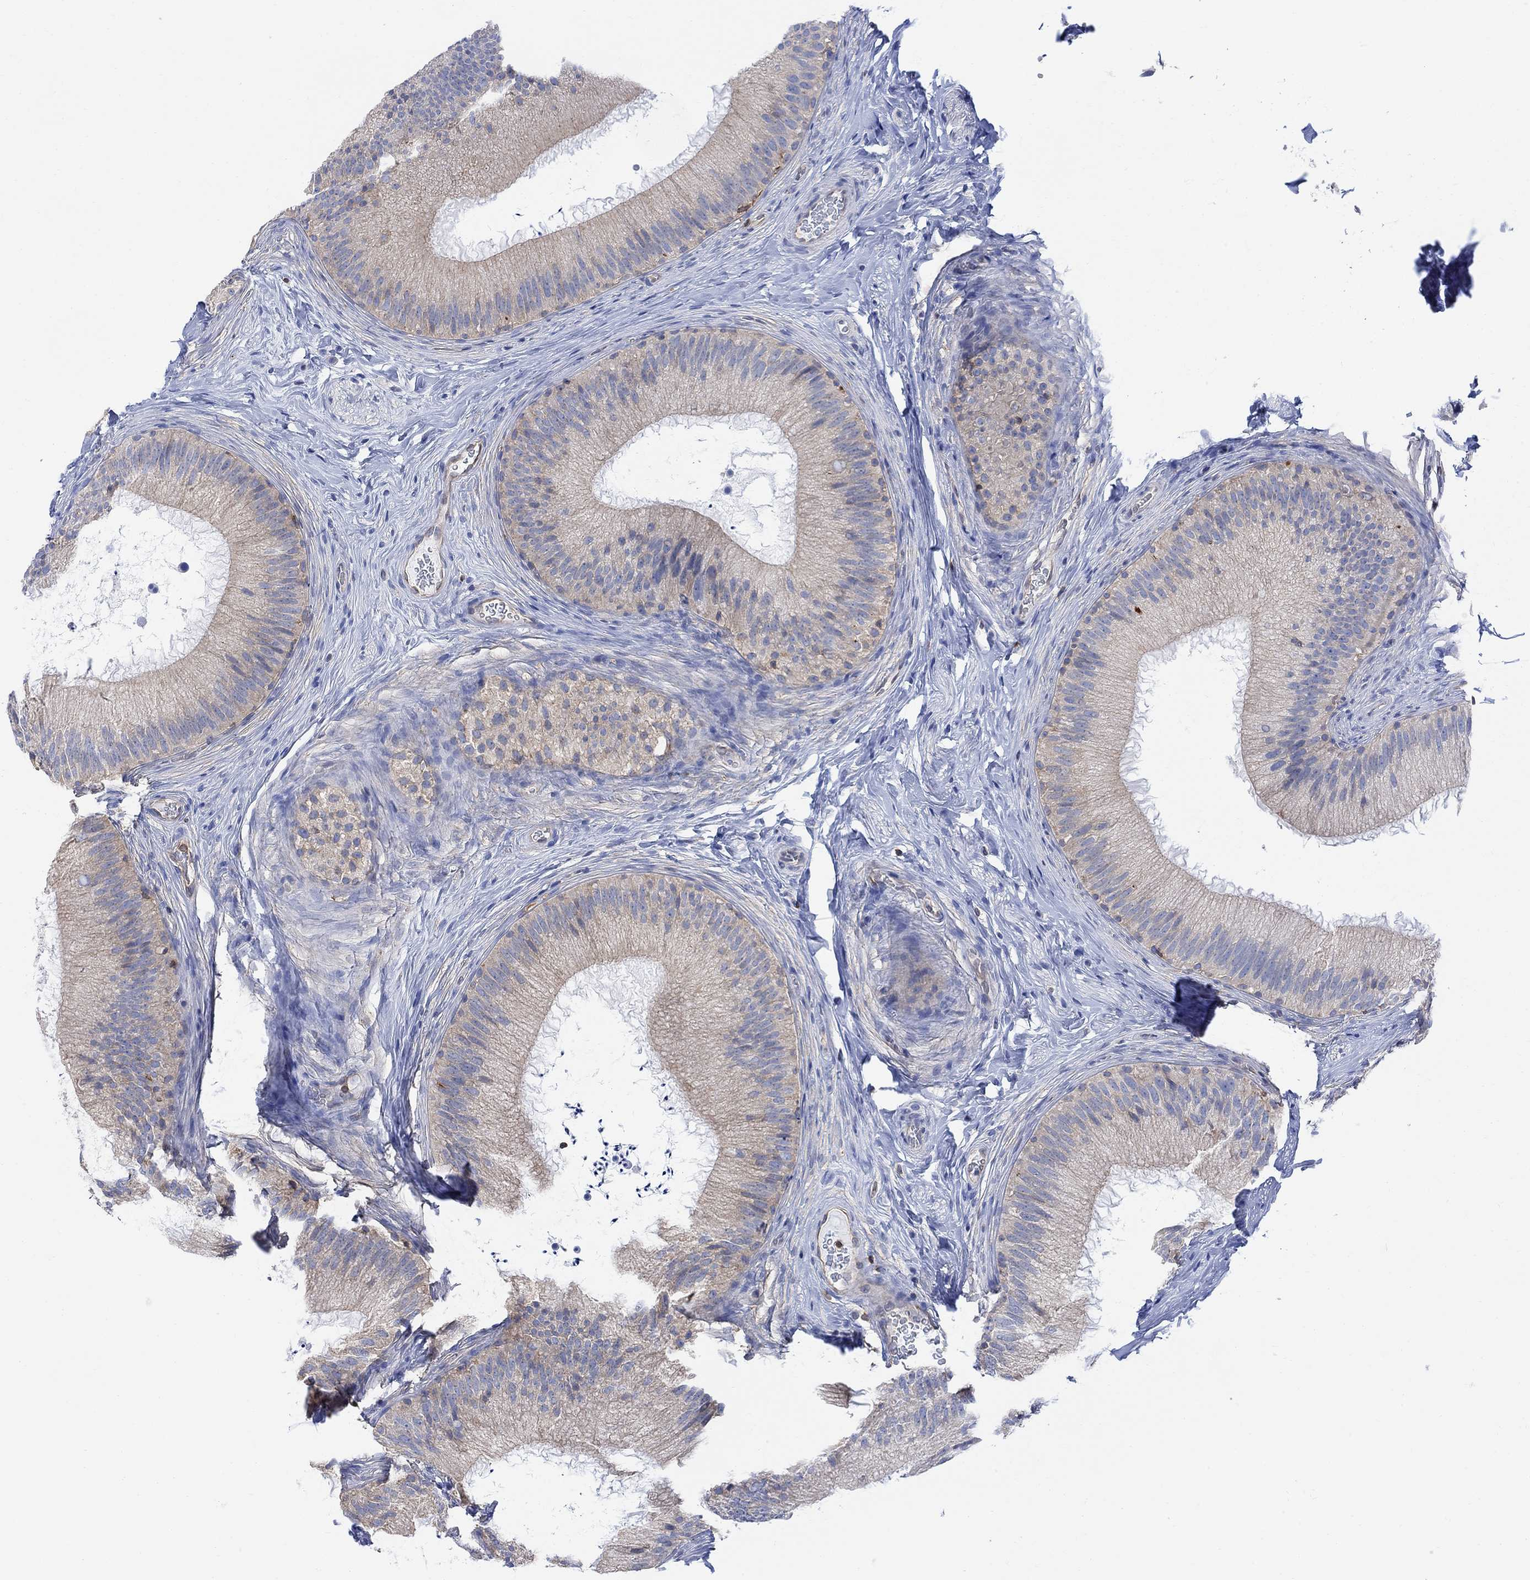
{"staining": {"intensity": "weak", "quantity": "25%-75%", "location": "cytoplasmic/membranous"}, "tissue": "epididymis", "cell_type": "Glandular cells", "image_type": "normal", "snomed": [{"axis": "morphology", "description": "Normal tissue, NOS"}, {"axis": "topography", "description": "Epididymis"}], "caption": "This image demonstrates IHC staining of benign human epididymis, with low weak cytoplasmic/membranous positivity in about 25%-75% of glandular cells.", "gene": "GBP5", "patient": {"sex": "male", "age": 32}}